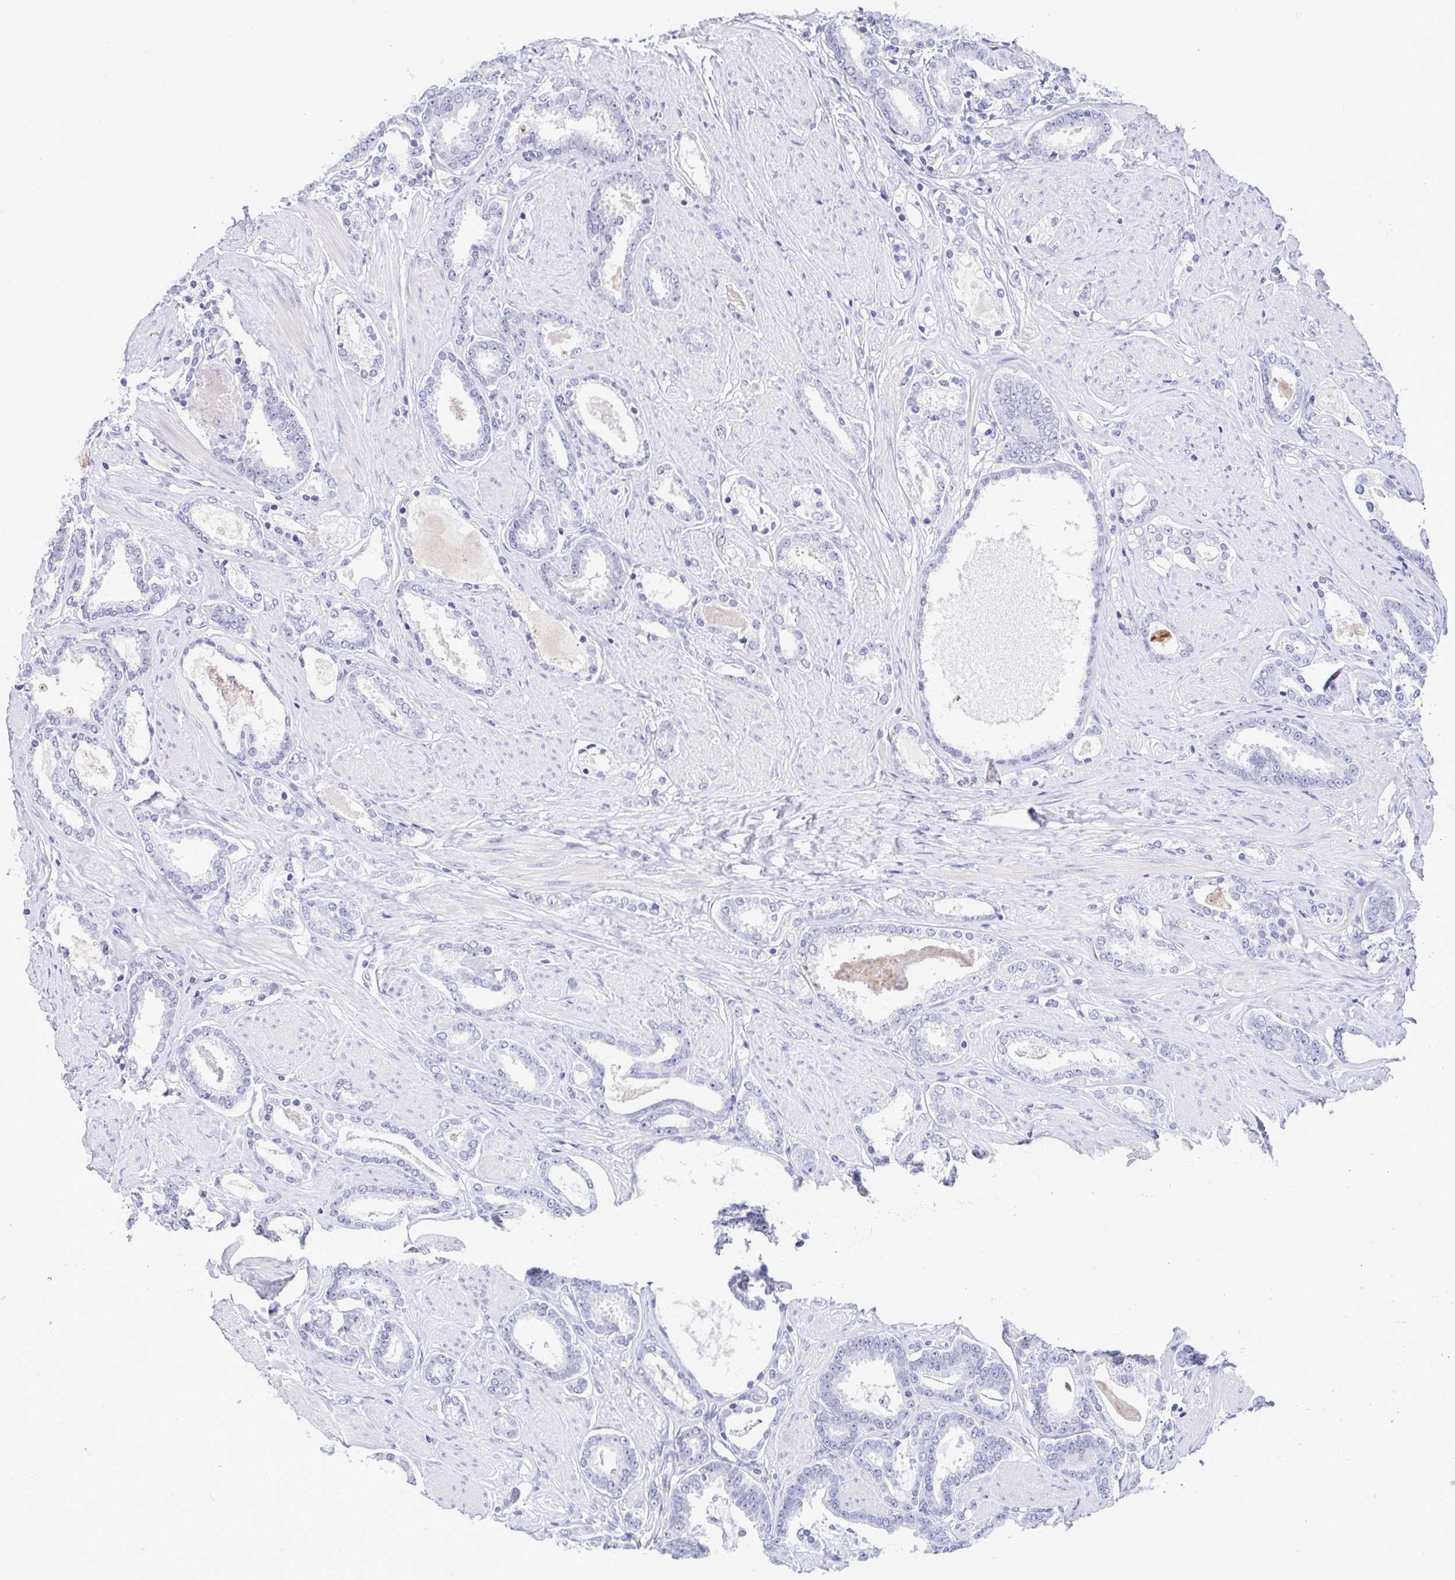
{"staining": {"intensity": "negative", "quantity": "none", "location": "none"}, "tissue": "prostate cancer", "cell_type": "Tumor cells", "image_type": "cancer", "snomed": [{"axis": "morphology", "description": "Adenocarcinoma, High grade"}, {"axis": "topography", "description": "Prostate"}], "caption": "An image of prostate cancer stained for a protein exhibits no brown staining in tumor cells.", "gene": "PERM1", "patient": {"sex": "male", "age": 63}}